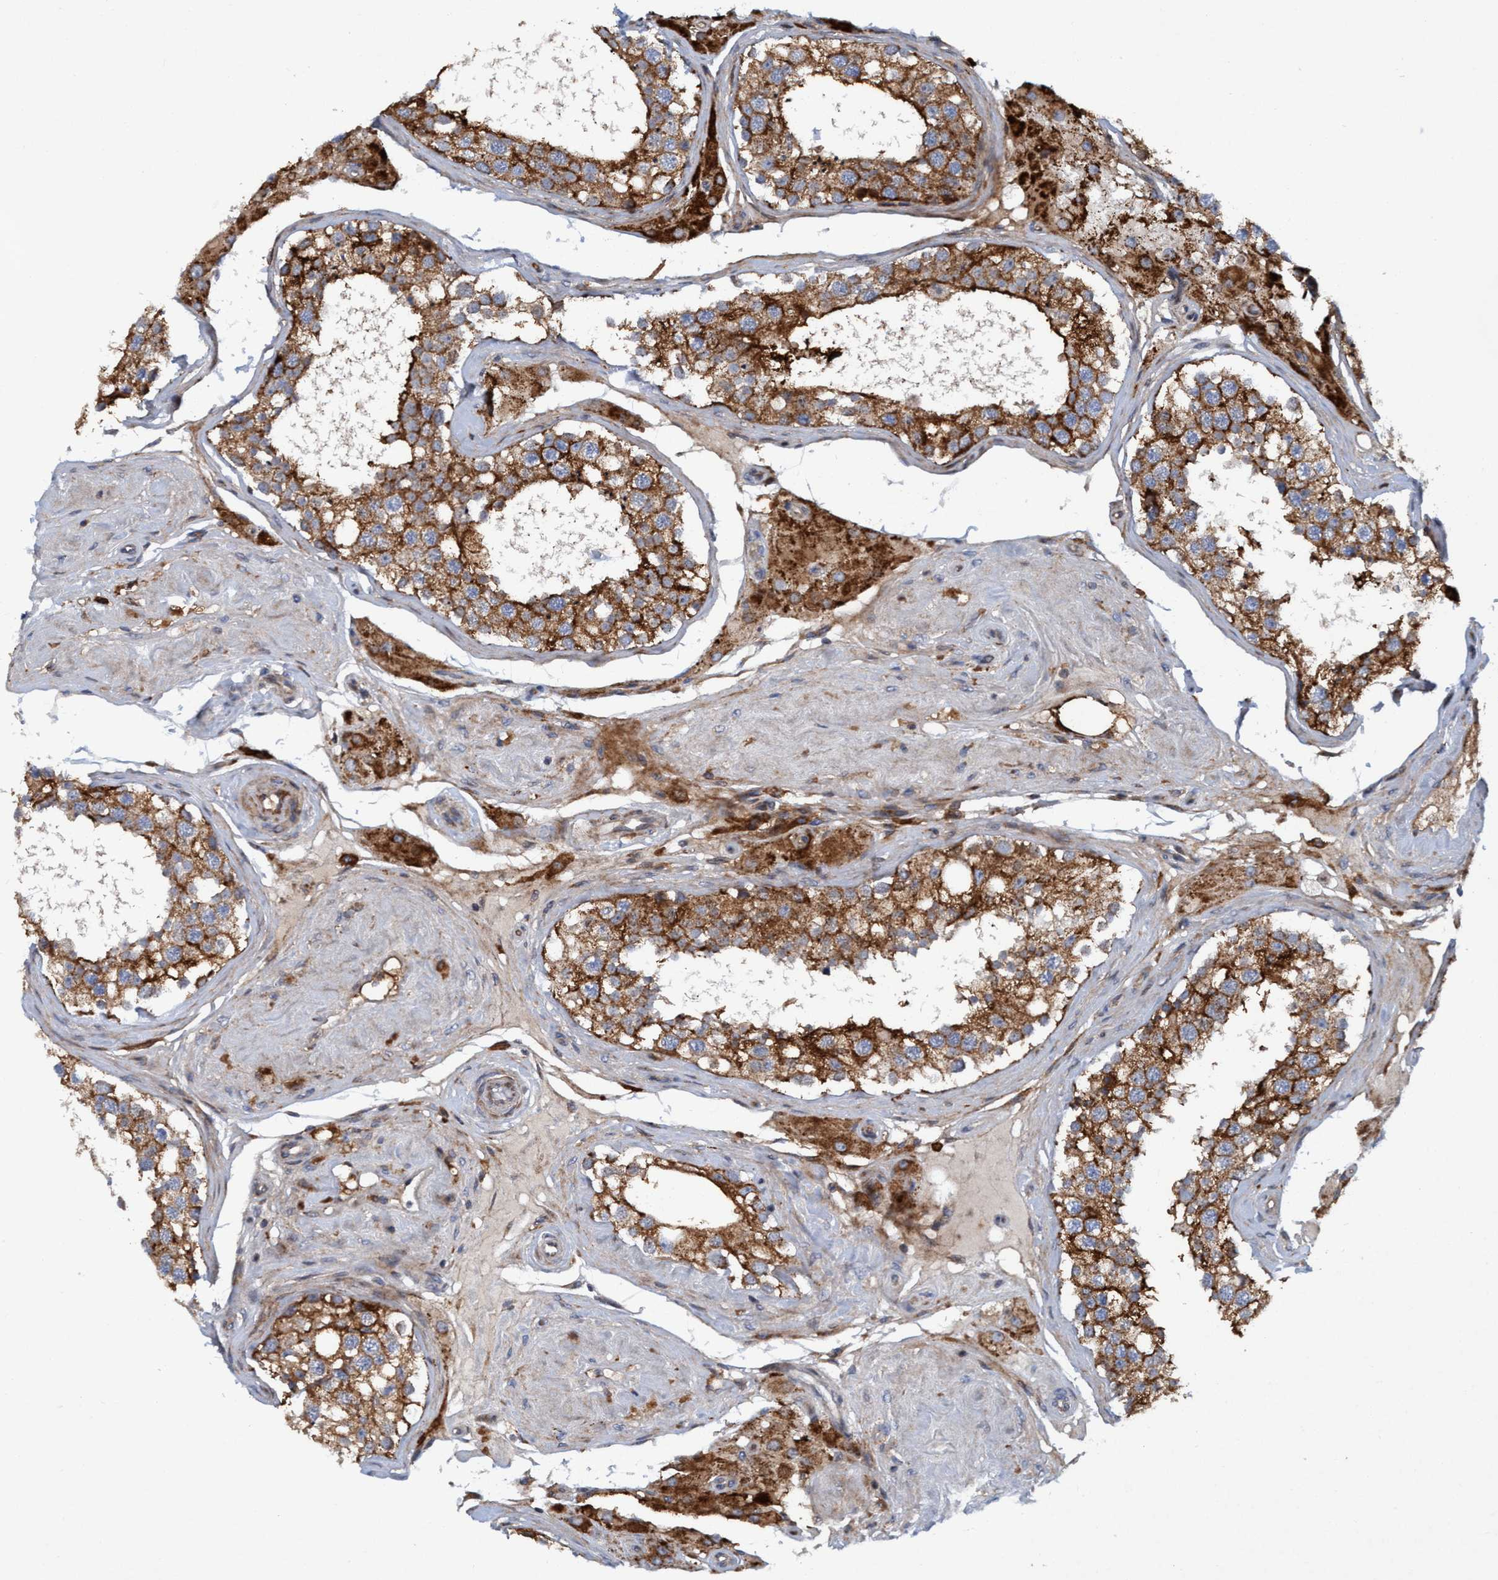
{"staining": {"intensity": "moderate", "quantity": ">75%", "location": "cytoplasmic/membranous"}, "tissue": "testis", "cell_type": "Cells in seminiferous ducts", "image_type": "normal", "snomed": [{"axis": "morphology", "description": "Normal tissue, NOS"}, {"axis": "topography", "description": "Testis"}], "caption": "Immunohistochemistry (IHC) (DAB) staining of benign human testis shows moderate cytoplasmic/membranous protein expression in approximately >75% of cells in seminiferous ducts.", "gene": "SLC16A3", "patient": {"sex": "male", "age": 68}}